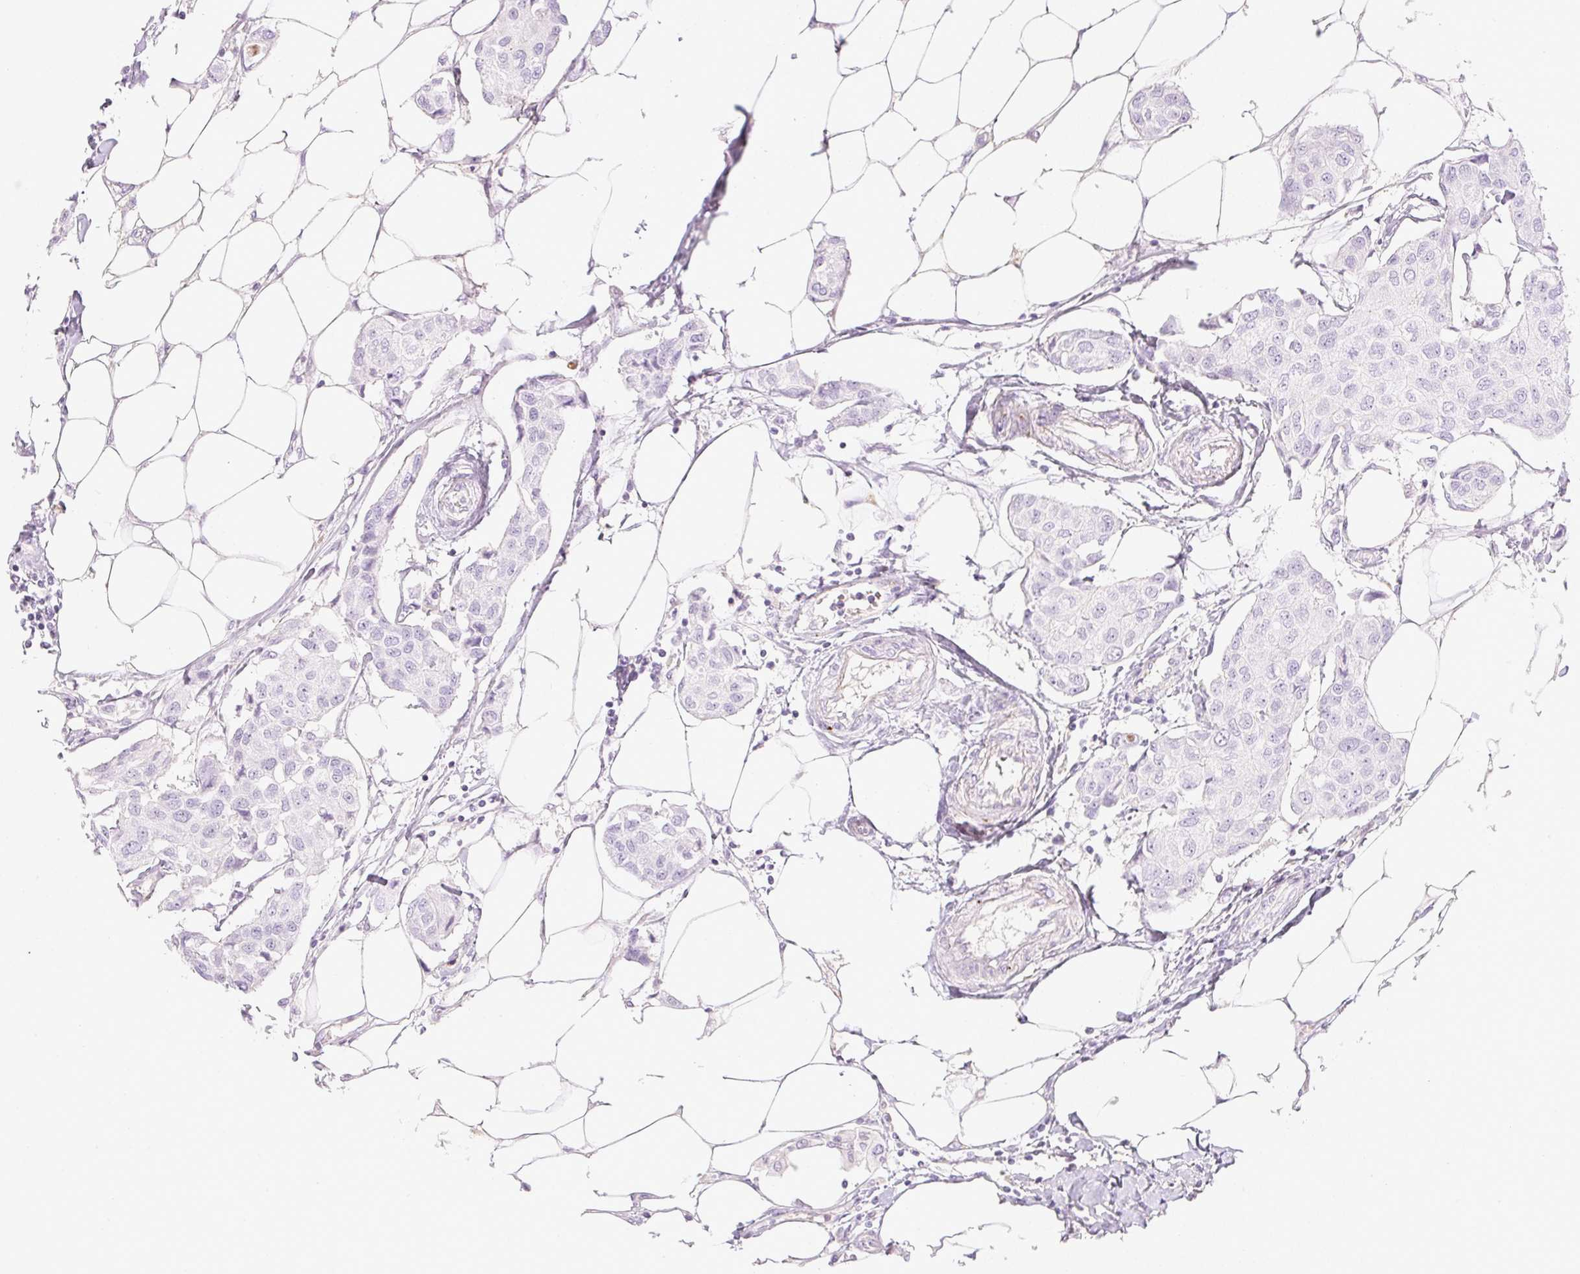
{"staining": {"intensity": "negative", "quantity": "none", "location": "none"}, "tissue": "breast cancer", "cell_type": "Tumor cells", "image_type": "cancer", "snomed": [{"axis": "morphology", "description": "Duct carcinoma"}, {"axis": "topography", "description": "Breast"}, {"axis": "topography", "description": "Lymph node"}], "caption": "Breast infiltrating ductal carcinoma was stained to show a protein in brown. There is no significant staining in tumor cells. (DAB immunohistochemistry, high magnification).", "gene": "MIA2", "patient": {"sex": "female", "age": 80}}